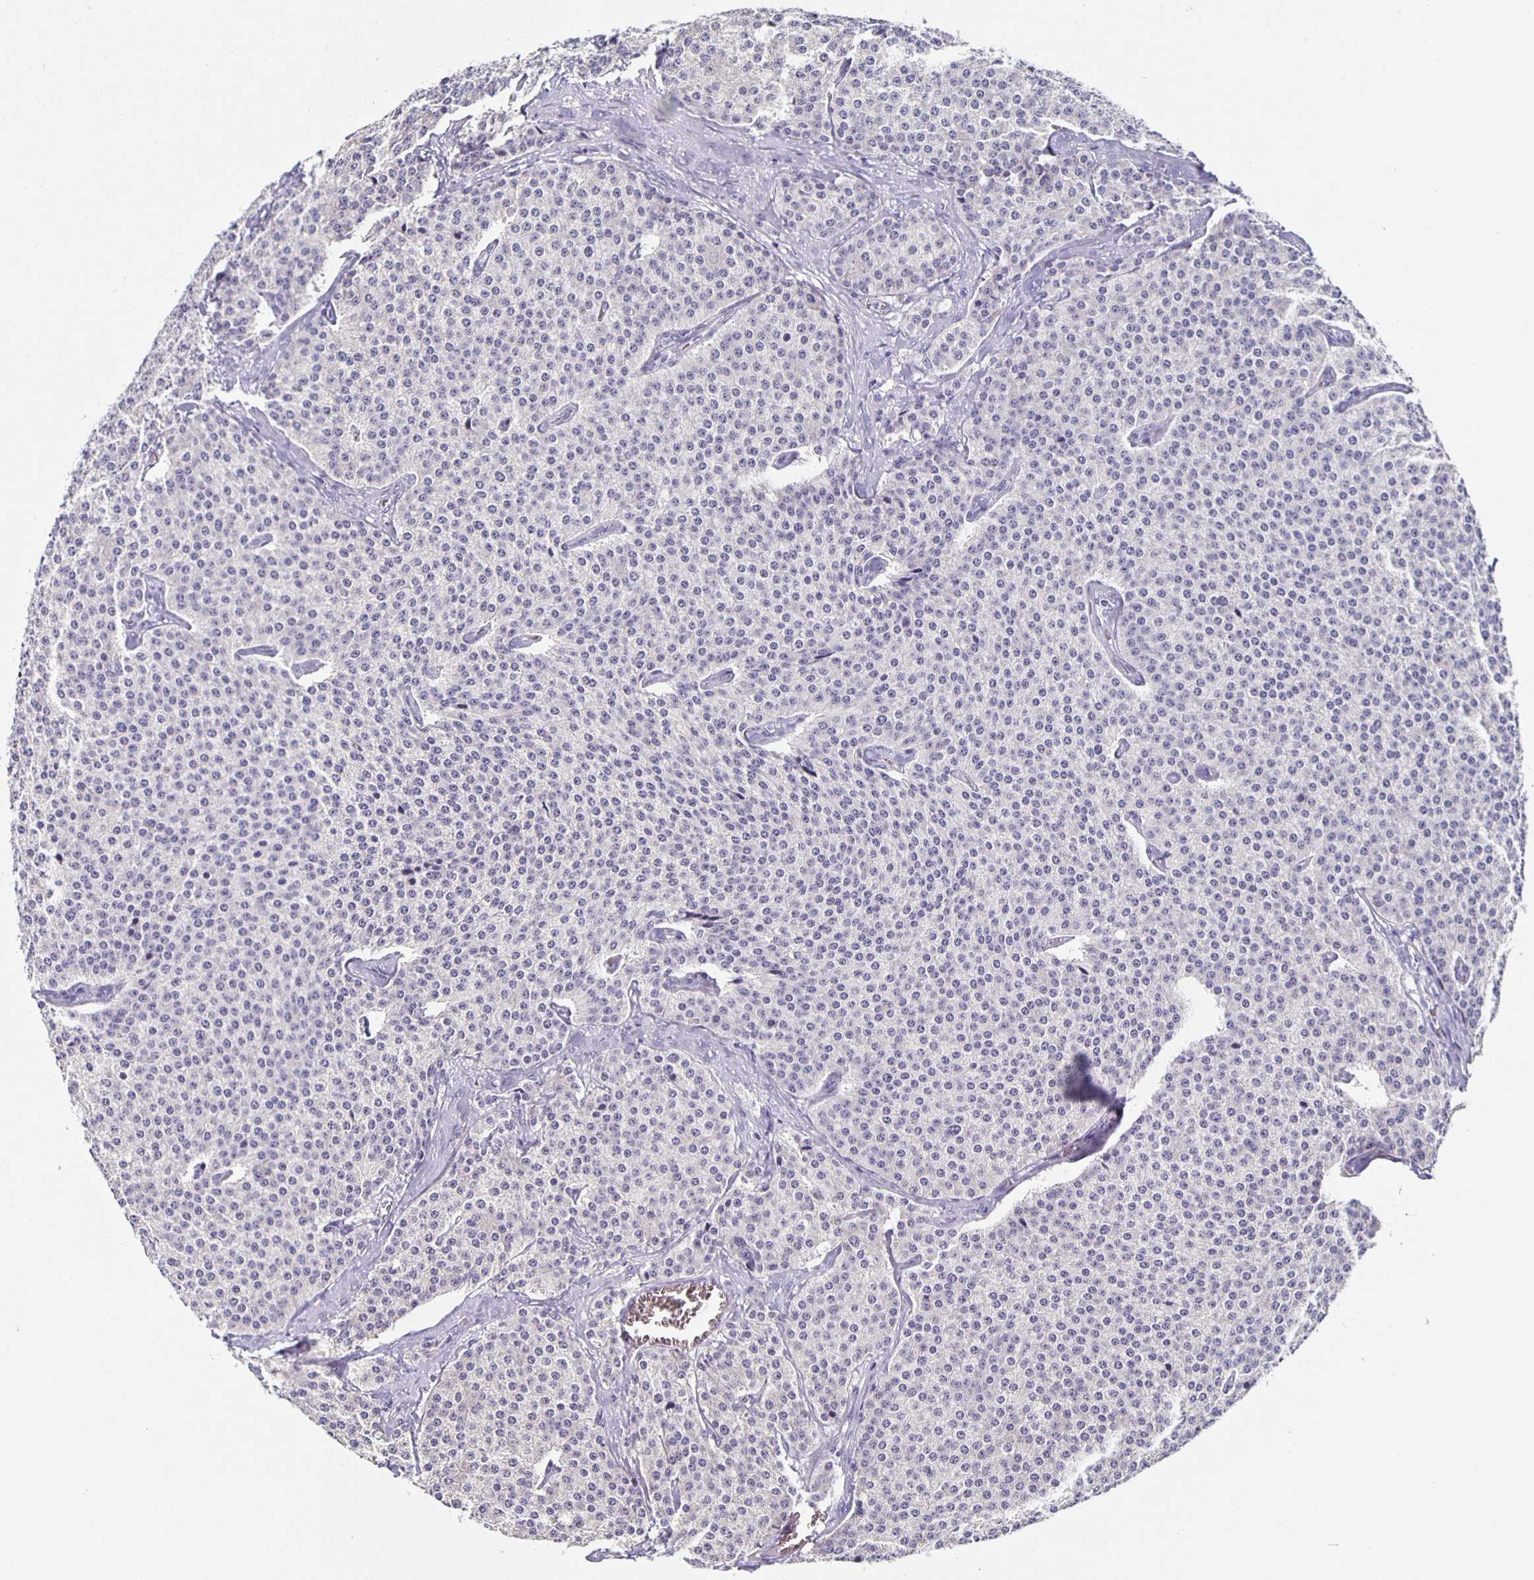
{"staining": {"intensity": "negative", "quantity": "none", "location": "none"}, "tissue": "carcinoid", "cell_type": "Tumor cells", "image_type": "cancer", "snomed": [{"axis": "morphology", "description": "Carcinoid, malignant, NOS"}, {"axis": "topography", "description": "Small intestine"}], "caption": "Immunohistochemistry photomicrograph of human malignant carcinoid stained for a protein (brown), which demonstrates no positivity in tumor cells. (DAB (3,3'-diaminobenzidine) immunohistochemistry with hematoxylin counter stain).", "gene": "TPPP", "patient": {"sex": "female", "age": 64}}